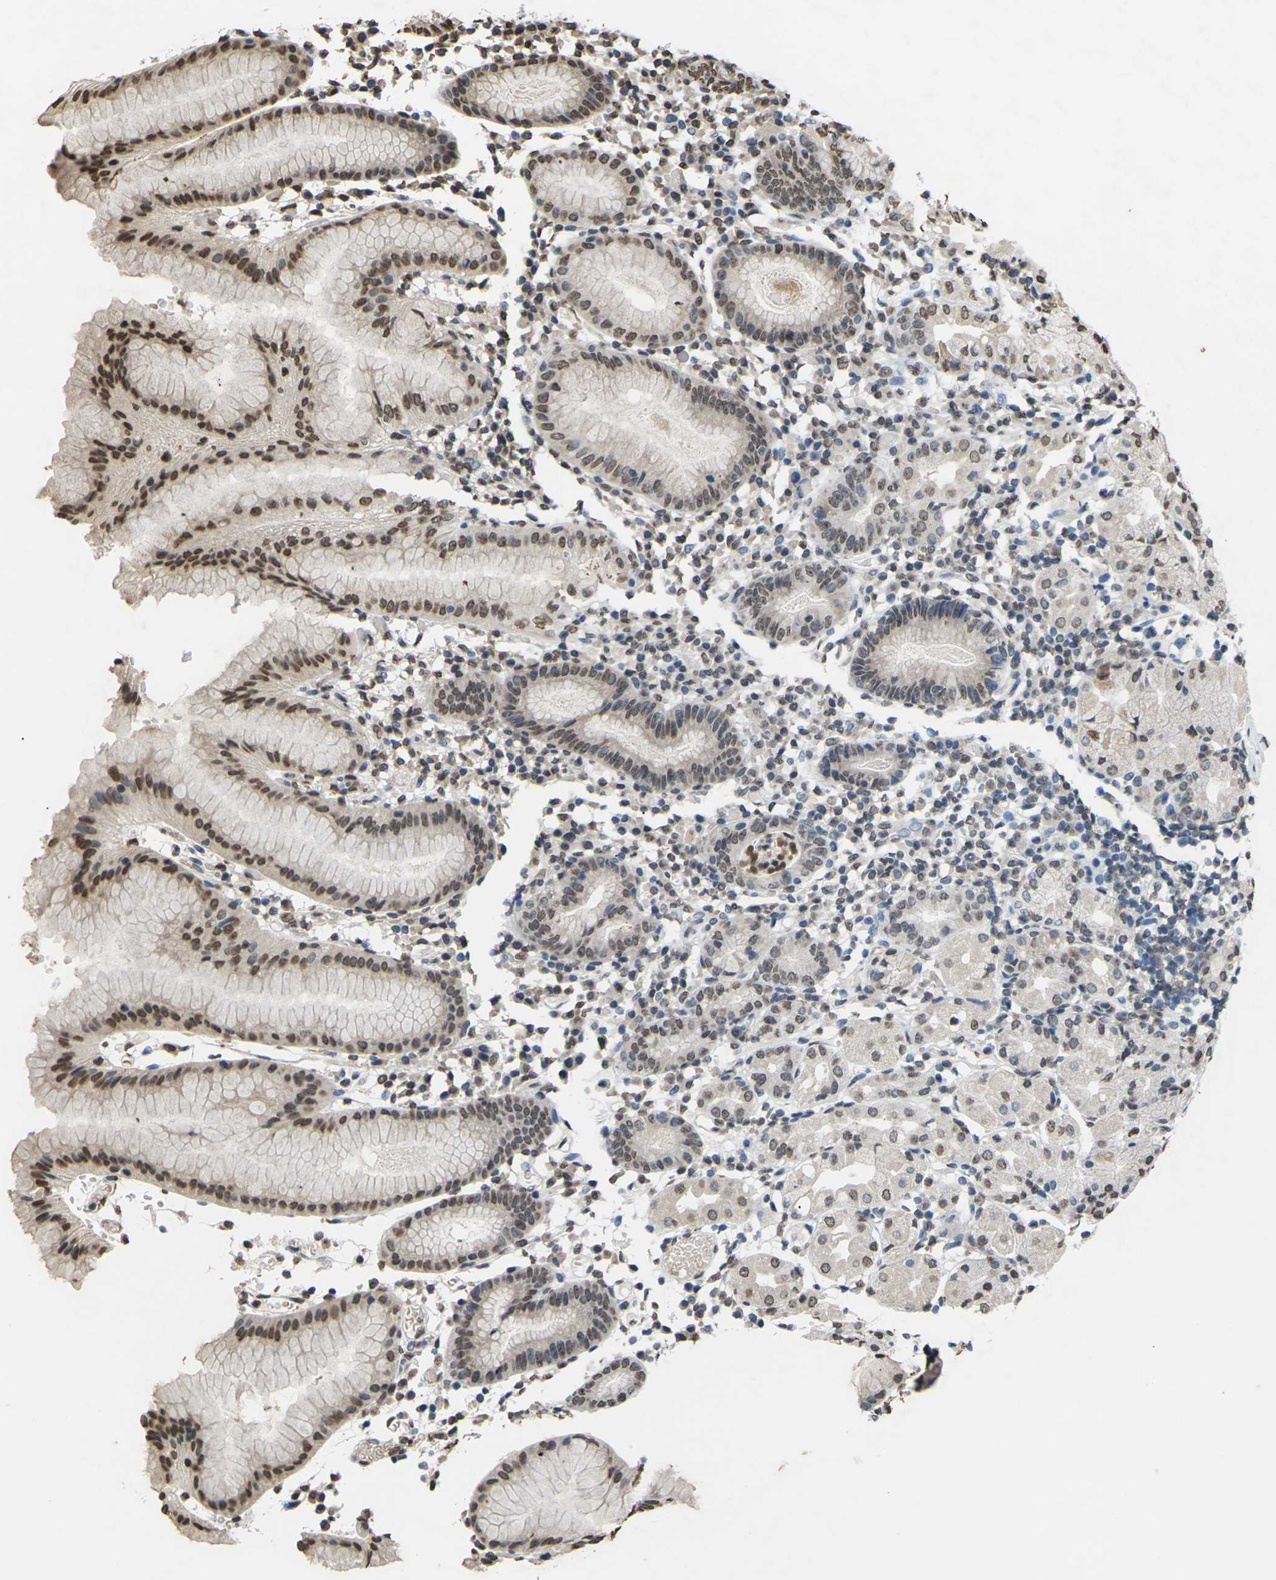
{"staining": {"intensity": "moderate", "quantity": "25%-75%", "location": "nuclear"}, "tissue": "stomach", "cell_type": "Glandular cells", "image_type": "normal", "snomed": [{"axis": "morphology", "description": "Normal tissue, NOS"}, {"axis": "topography", "description": "Stomach"}, {"axis": "topography", "description": "Stomach, lower"}], "caption": "Stomach stained for a protein reveals moderate nuclear positivity in glandular cells. Using DAB (3,3'-diaminobenzidine) (brown) and hematoxylin (blue) stains, captured at high magnification using brightfield microscopy.", "gene": "EMSY", "patient": {"sex": "female", "age": 75}}